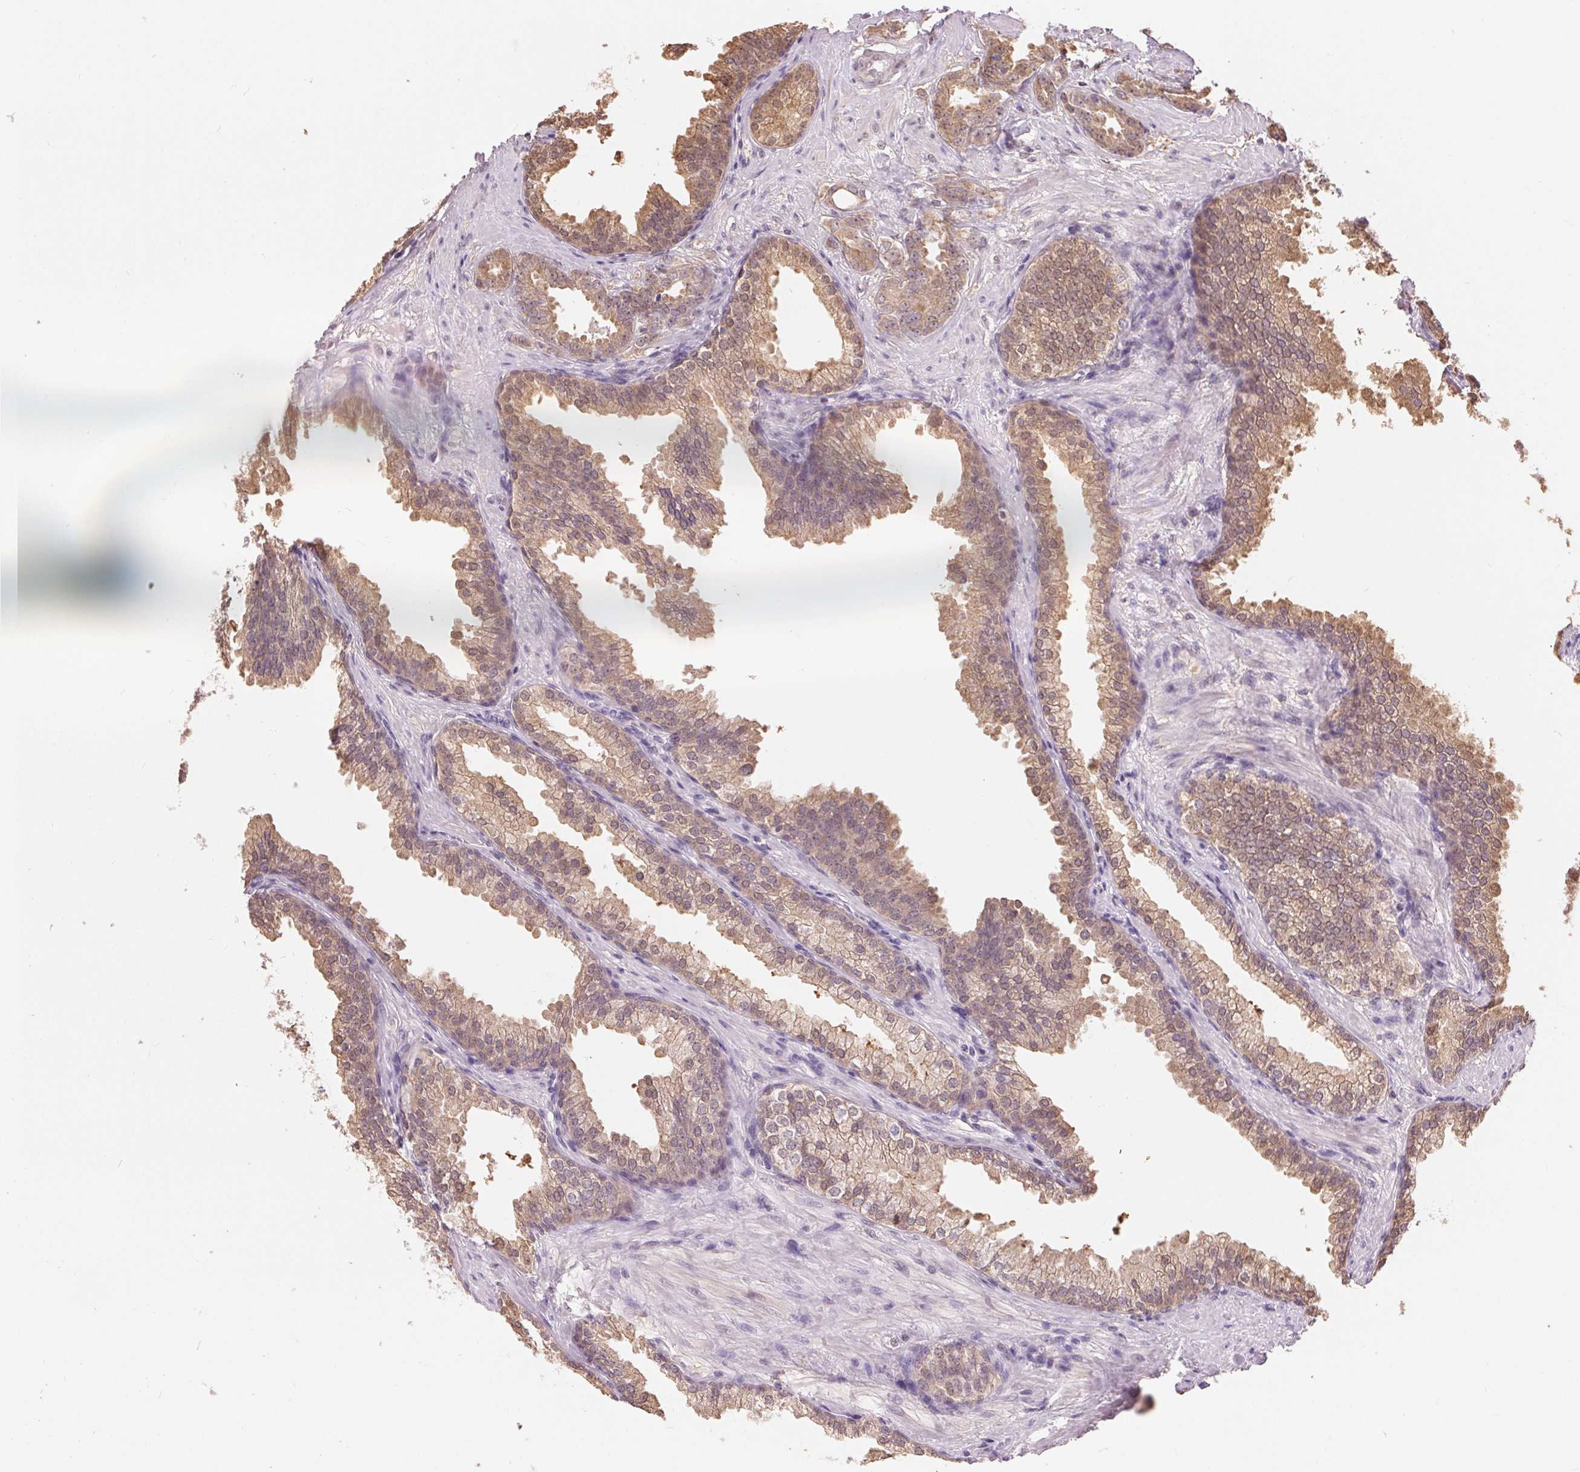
{"staining": {"intensity": "weak", "quantity": ">75%", "location": "cytoplasmic/membranous,nuclear"}, "tissue": "prostate cancer", "cell_type": "Tumor cells", "image_type": "cancer", "snomed": [{"axis": "morphology", "description": "Adenocarcinoma, Low grade"}, {"axis": "topography", "description": "Prostate"}], "caption": "A high-resolution micrograph shows immunohistochemistry (IHC) staining of prostate cancer, which reveals weak cytoplasmic/membranous and nuclear positivity in about >75% of tumor cells. (IHC, brightfield microscopy, high magnification).", "gene": "TMEM273", "patient": {"sex": "male", "age": 65}}